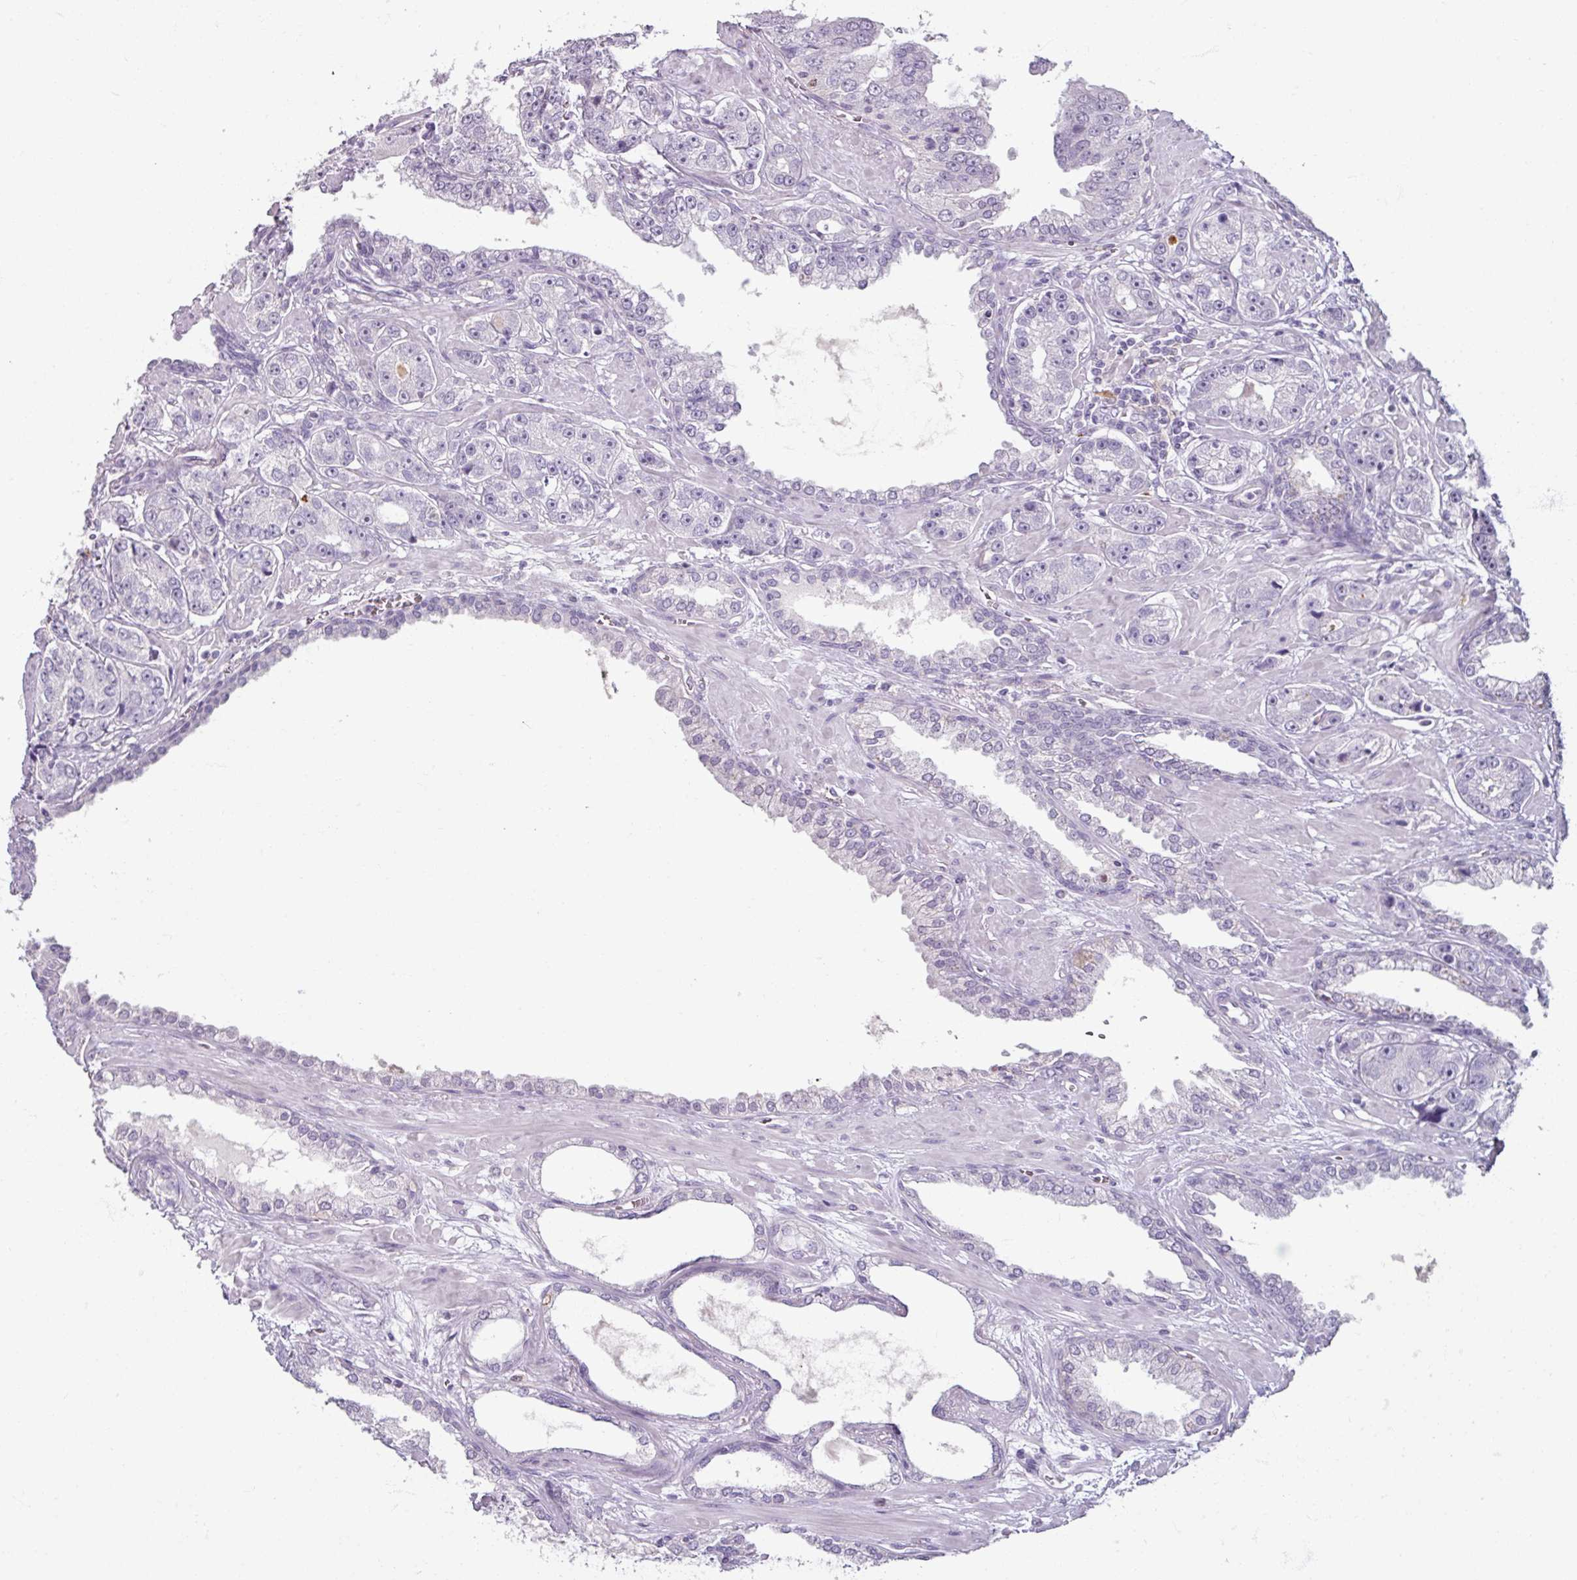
{"staining": {"intensity": "negative", "quantity": "none", "location": "none"}, "tissue": "prostate cancer", "cell_type": "Tumor cells", "image_type": "cancer", "snomed": [{"axis": "morphology", "description": "Adenocarcinoma, High grade"}, {"axis": "topography", "description": "Prostate"}], "caption": "A micrograph of human high-grade adenocarcinoma (prostate) is negative for staining in tumor cells. Nuclei are stained in blue.", "gene": "SLC27A5", "patient": {"sex": "male", "age": 71}}